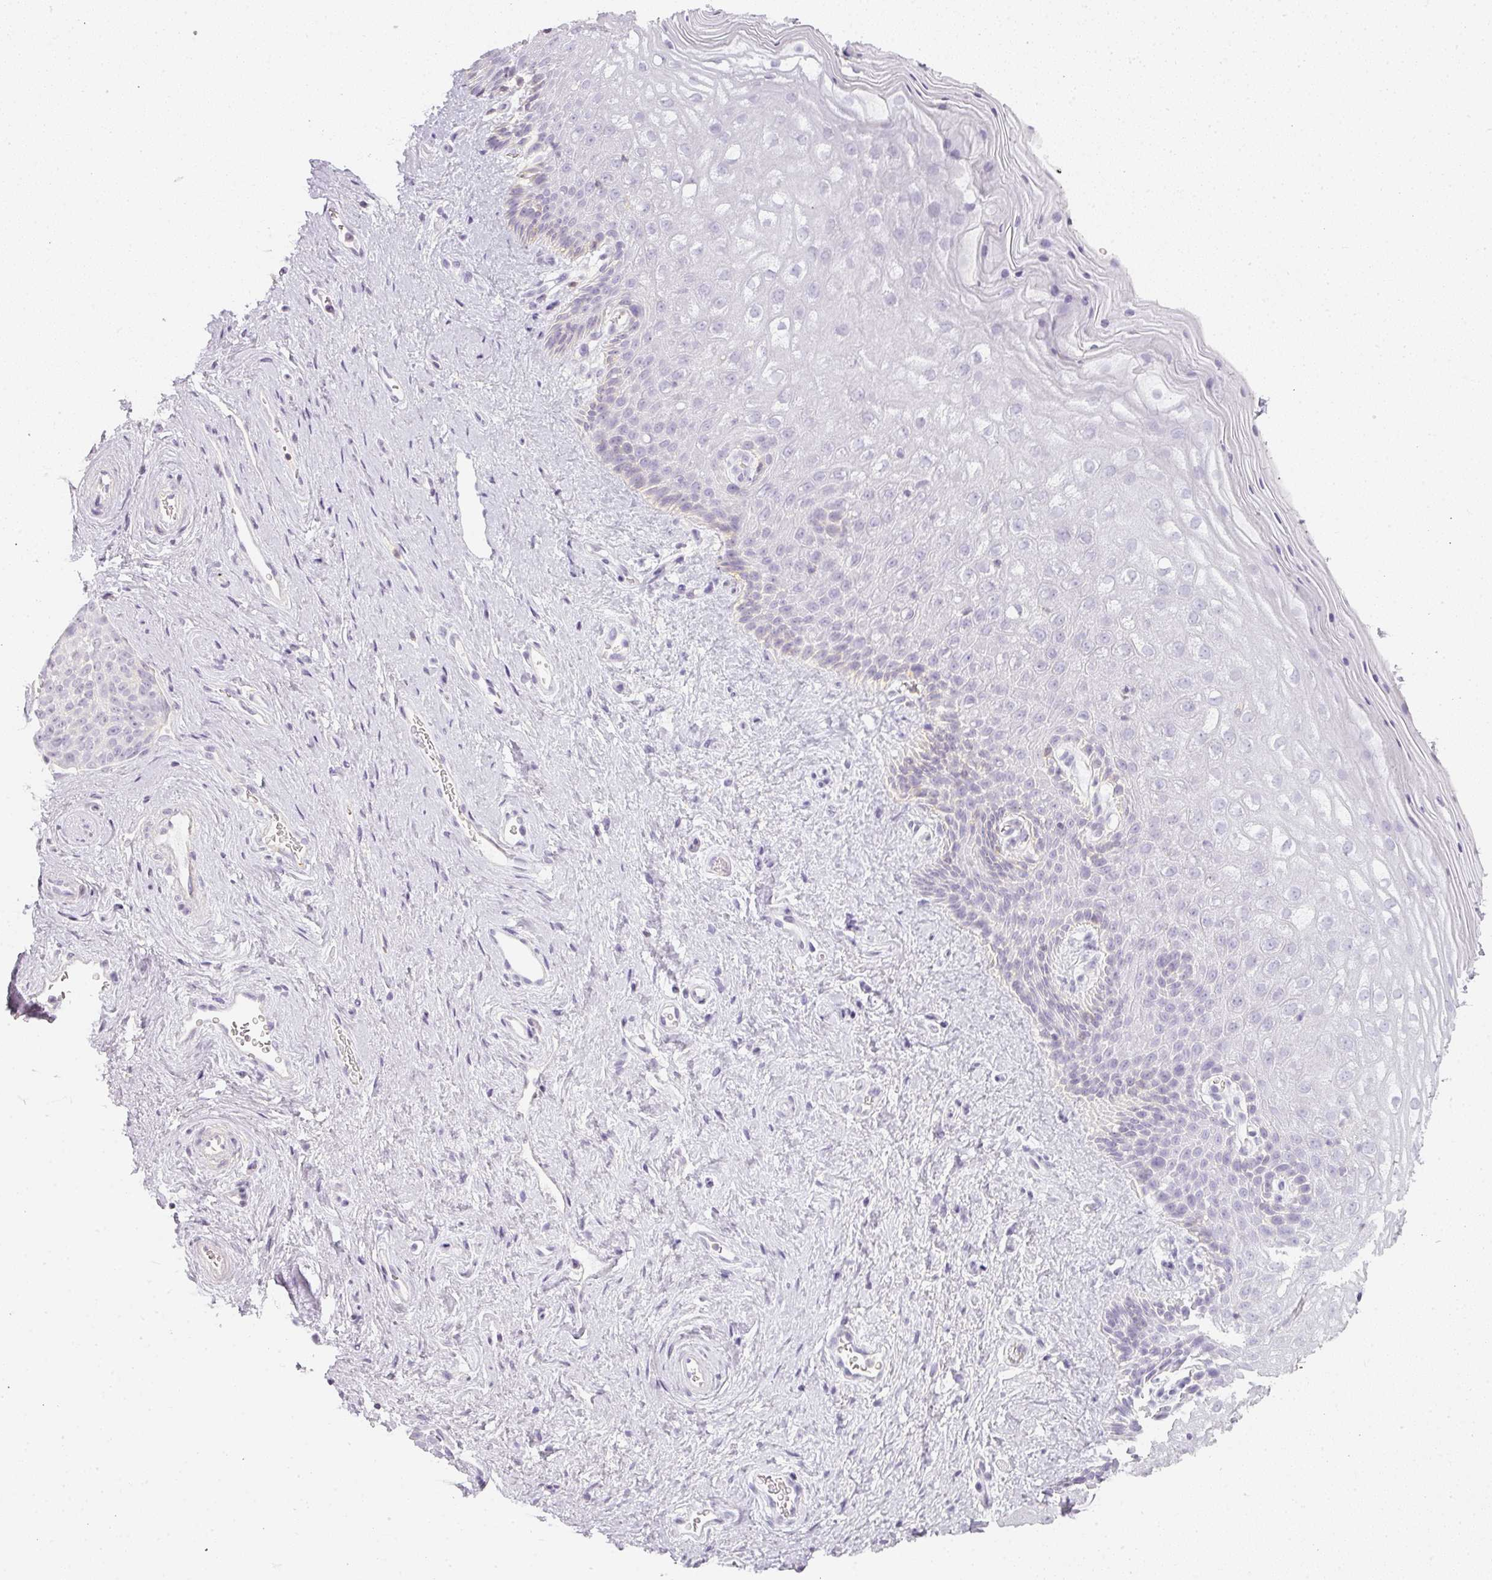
{"staining": {"intensity": "negative", "quantity": "none", "location": "none"}, "tissue": "vagina", "cell_type": "Squamous epithelial cells", "image_type": "normal", "snomed": [{"axis": "morphology", "description": "Normal tissue, NOS"}, {"axis": "topography", "description": "Vagina"}], "caption": "Immunohistochemistry of normal human vagina demonstrates no expression in squamous epithelial cells. Nuclei are stained in blue.", "gene": "TMEM42", "patient": {"sex": "female", "age": 47}}